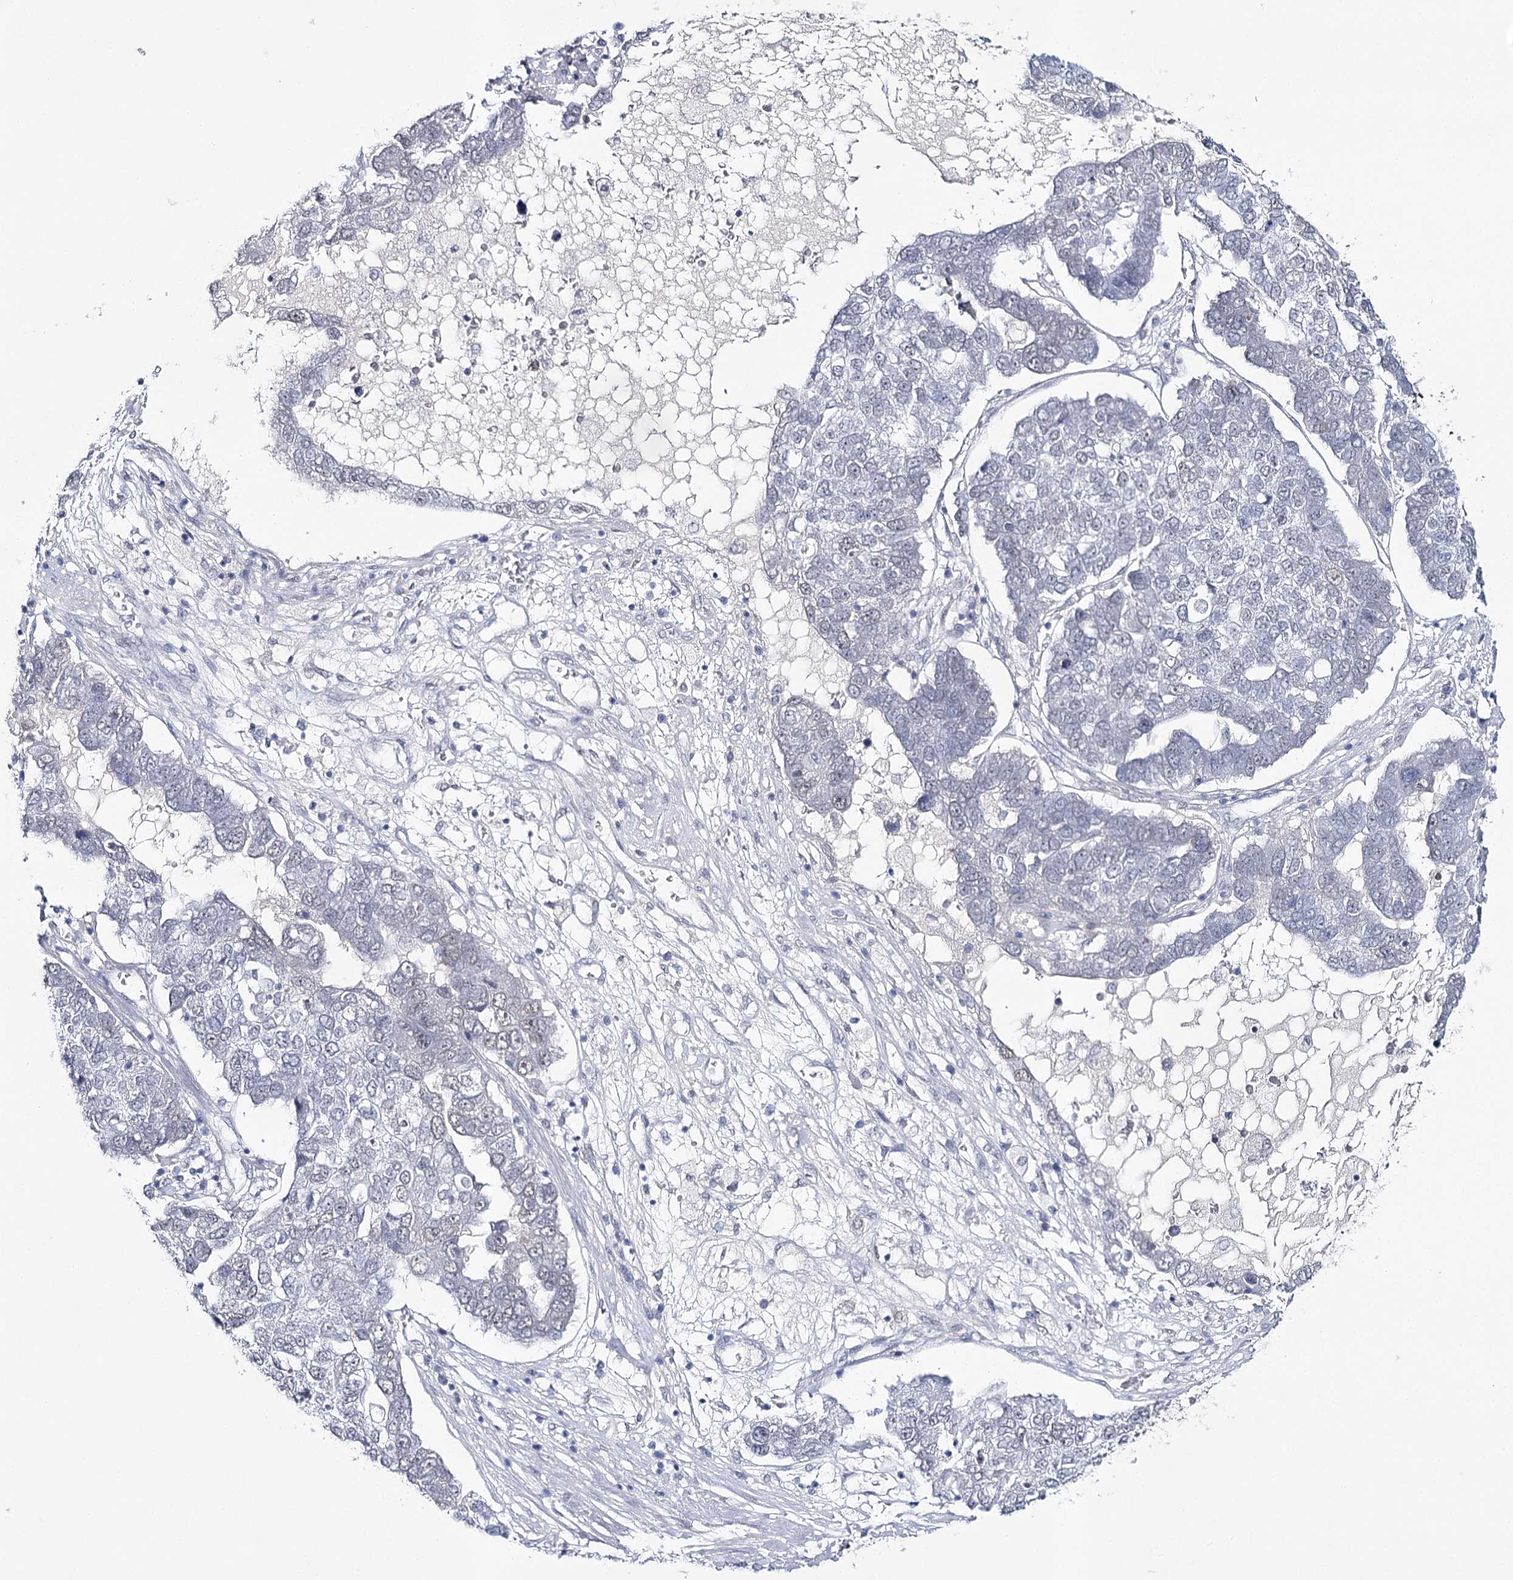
{"staining": {"intensity": "negative", "quantity": "none", "location": "none"}, "tissue": "pancreatic cancer", "cell_type": "Tumor cells", "image_type": "cancer", "snomed": [{"axis": "morphology", "description": "Adenocarcinoma, NOS"}, {"axis": "topography", "description": "Pancreas"}], "caption": "Immunohistochemical staining of human pancreatic cancer (adenocarcinoma) reveals no significant positivity in tumor cells.", "gene": "ZC3H8", "patient": {"sex": "female", "age": 61}}